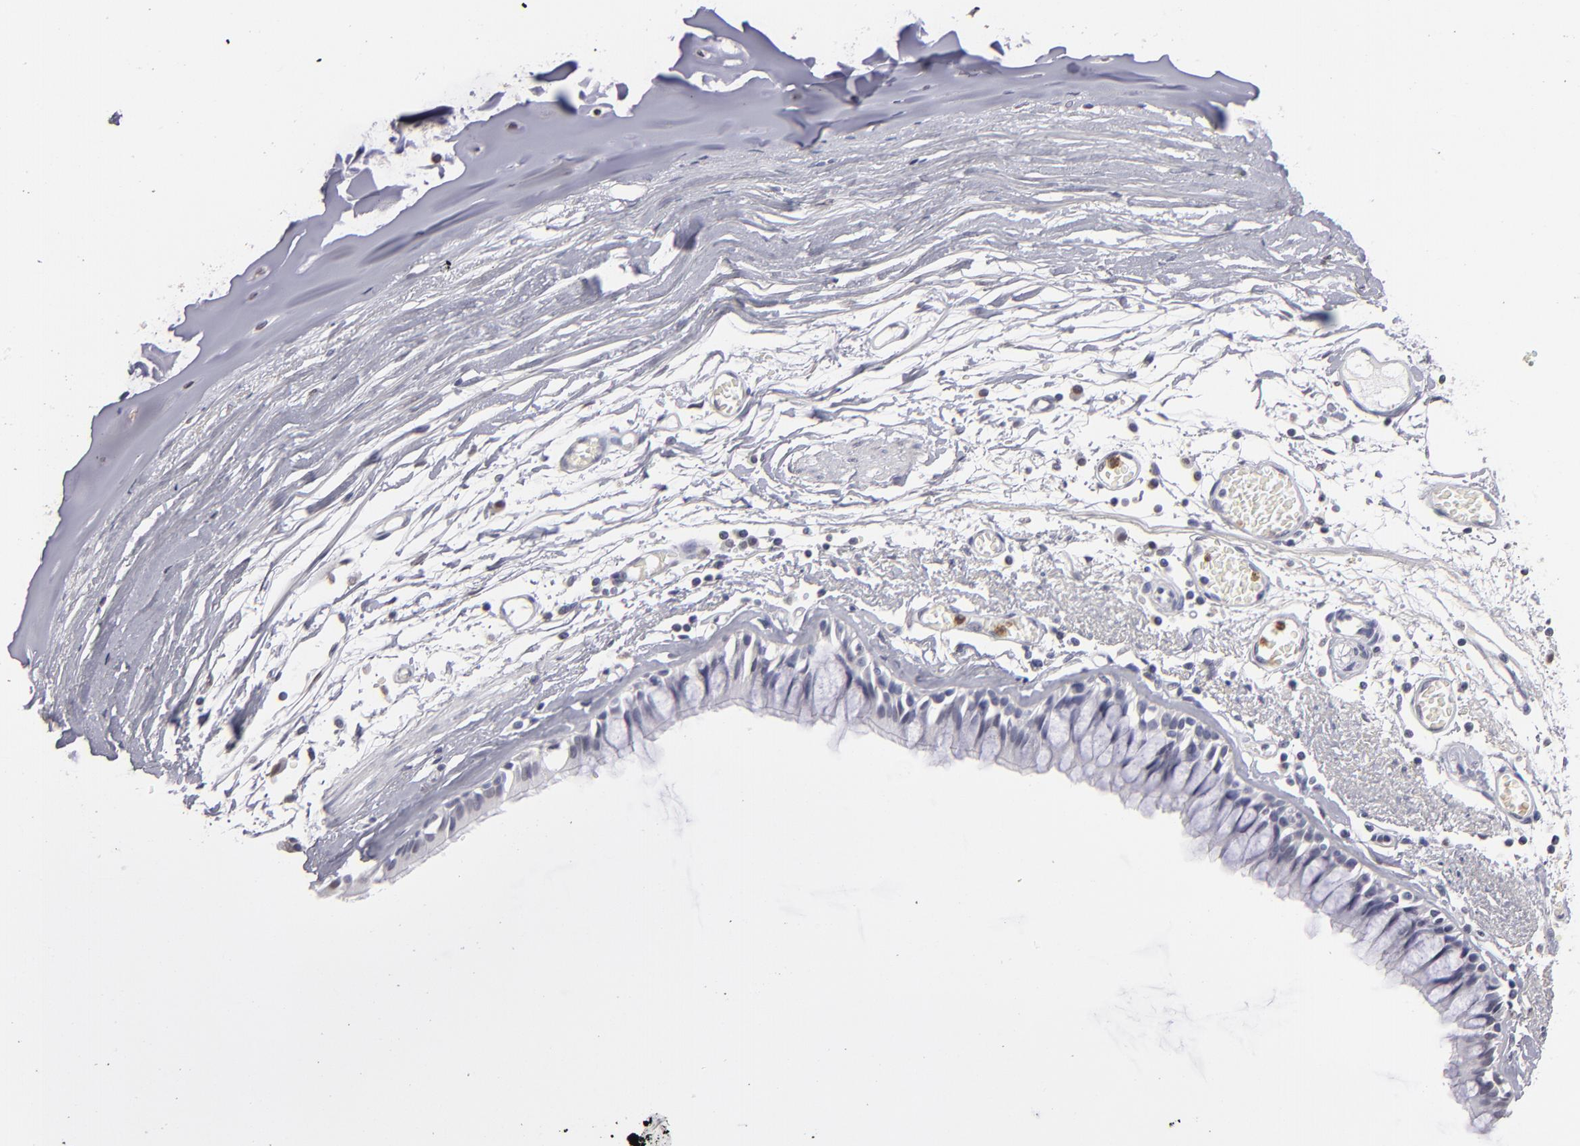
{"staining": {"intensity": "negative", "quantity": "none", "location": "none"}, "tissue": "bronchus", "cell_type": "Respiratory epithelial cells", "image_type": "normal", "snomed": [{"axis": "morphology", "description": "Normal tissue, NOS"}, {"axis": "topography", "description": "Bronchus"}, {"axis": "topography", "description": "Lung"}], "caption": "Immunohistochemistry of unremarkable bronchus demonstrates no positivity in respiratory epithelial cells.", "gene": "MGAM", "patient": {"sex": "female", "age": 56}}